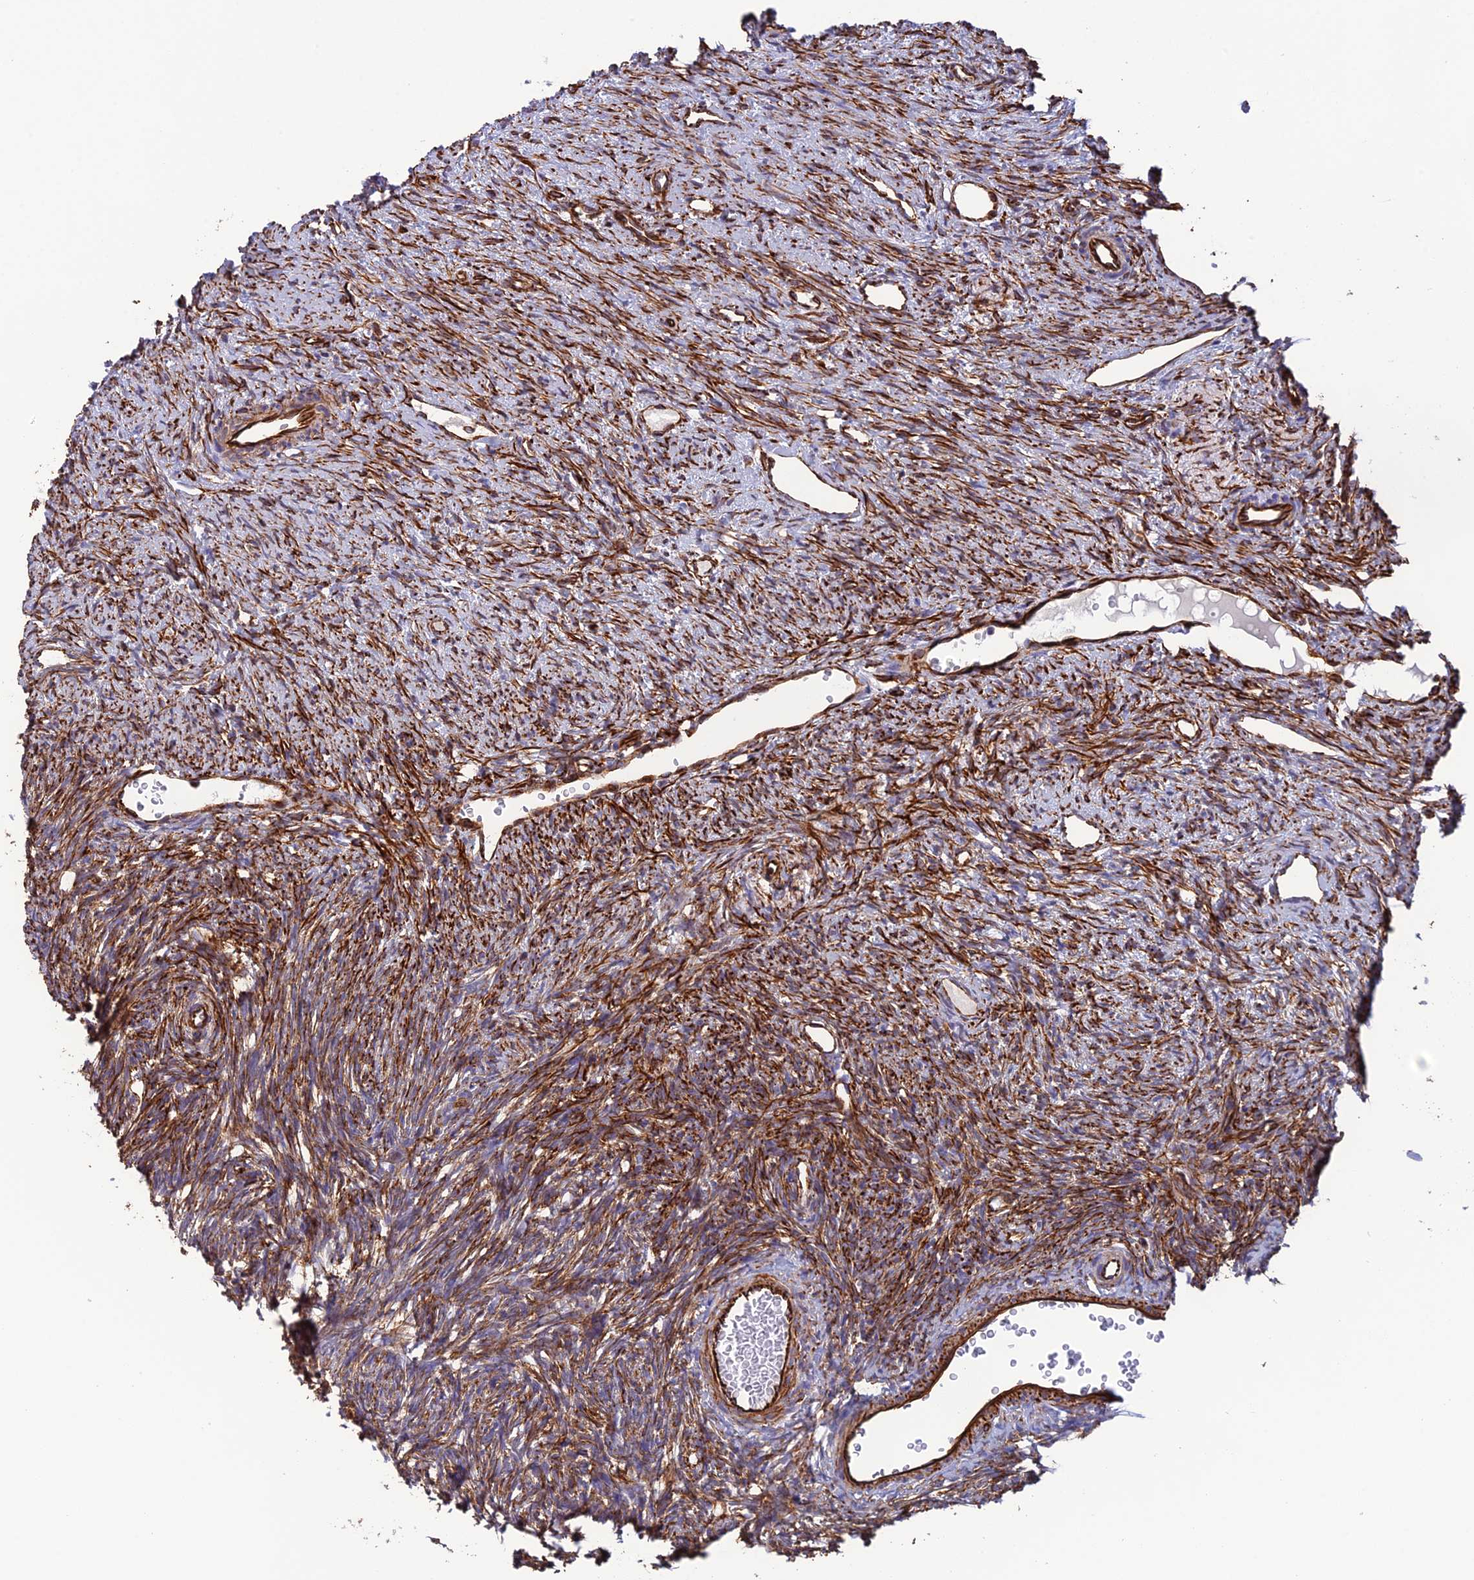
{"staining": {"intensity": "moderate", "quantity": ">75%", "location": "cytoplasmic/membranous"}, "tissue": "ovary", "cell_type": "Ovarian stroma cells", "image_type": "normal", "snomed": [{"axis": "morphology", "description": "Normal tissue, NOS"}, {"axis": "topography", "description": "Ovary"}], "caption": "A brown stain highlights moderate cytoplasmic/membranous expression of a protein in ovarian stroma cells of normal human ovary.", "gene": "FBXL20", "patient": {"sex": "female", "age": 51}}